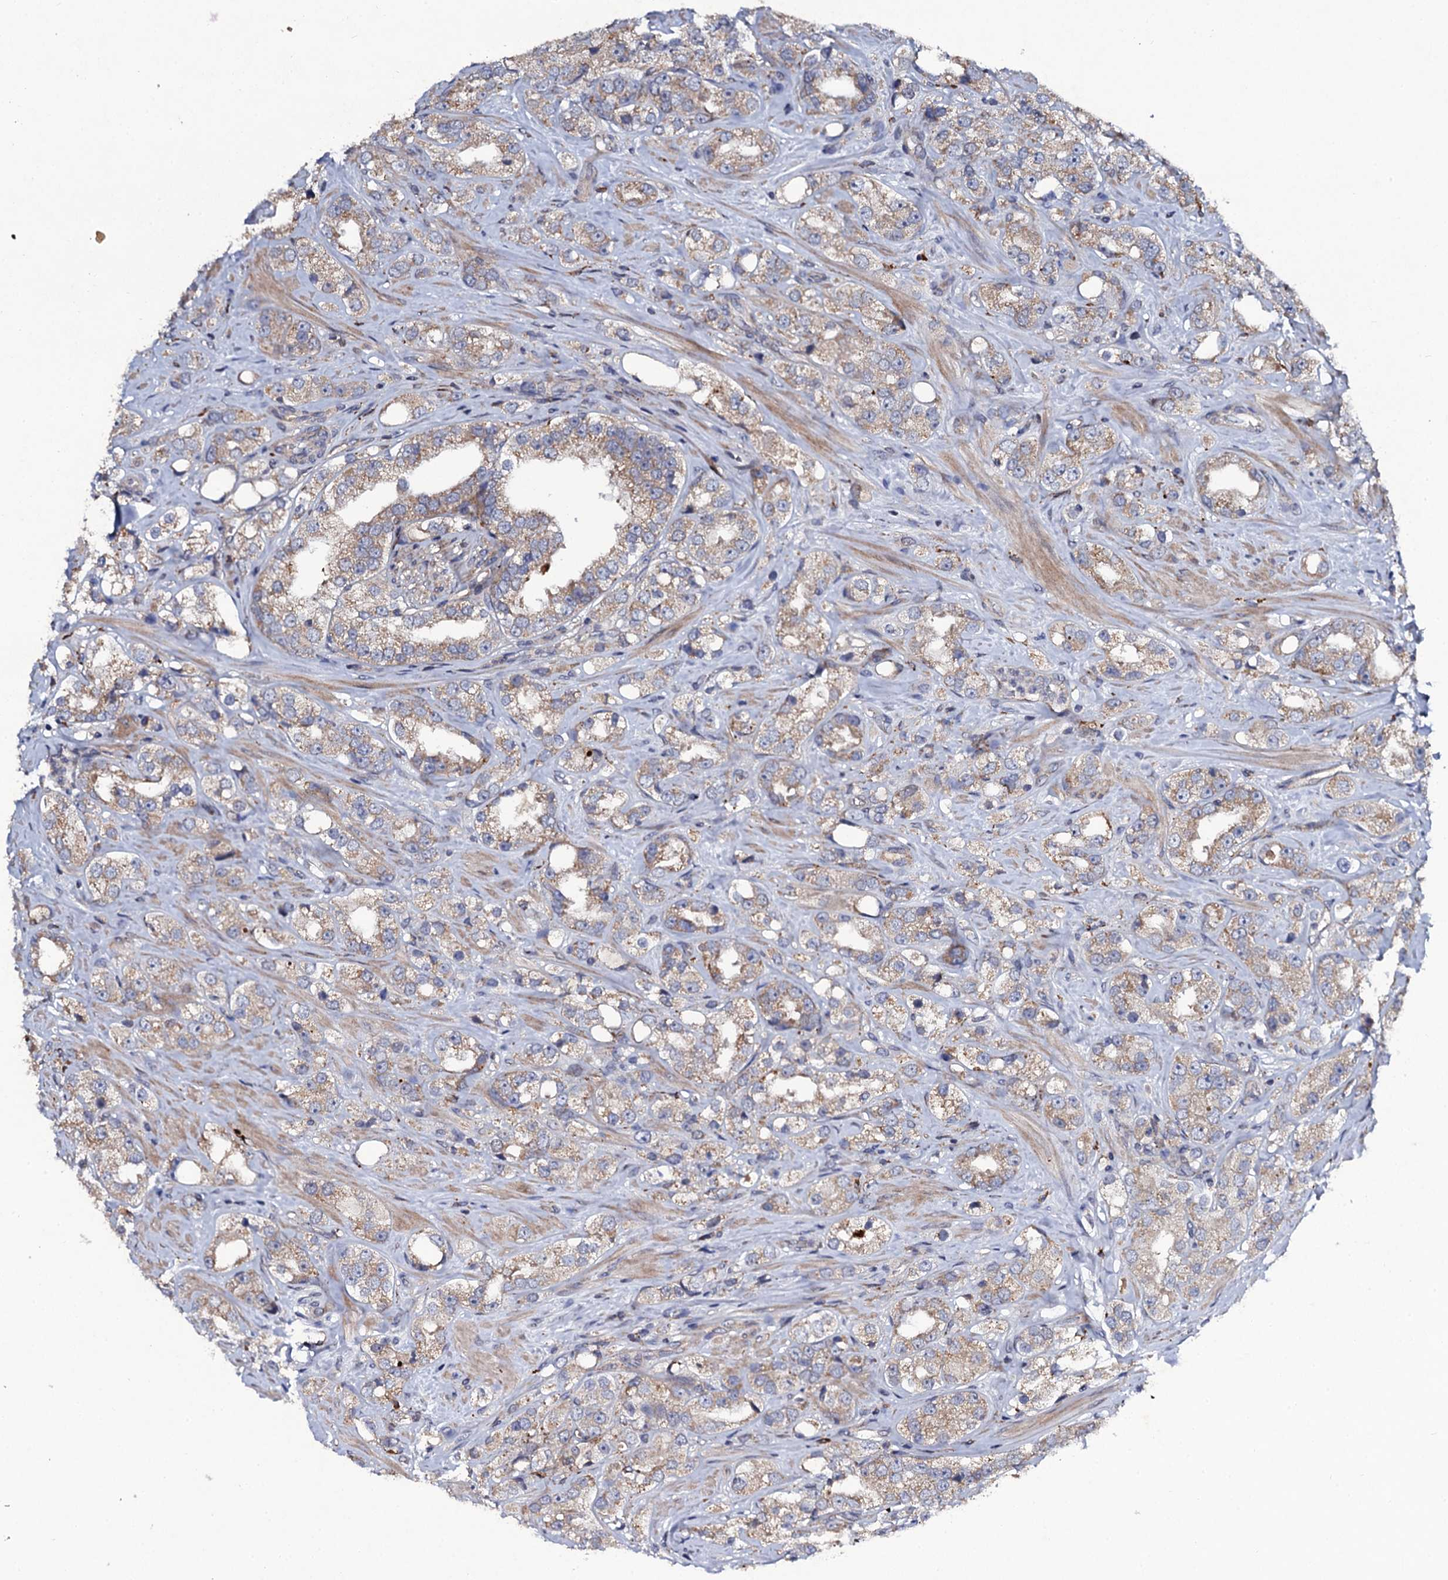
{"staining": {"intensity": "weak", "quantity": ">75%", "location": "cytoplasmic/membranous"}, "tissue": "prostate cancer", "cell_type": "Tumor cells", "image_type": "cancer", "snomed": [{"axis": "morphology", "description": "Adenocarcinoma, NOS"}, {"axis": "topography", "description": "Prostate"}], "caption": "This image exhibits adenocarcinoma (prostate) stained with IHC to label a protein in brown. The cytoplasmic/membranous of tumor cells show weak positivity for the protein. Nuclei are counter-stained blue.", "gene": "LRRC28", "patient": {"sex": "male", "age": 79}}